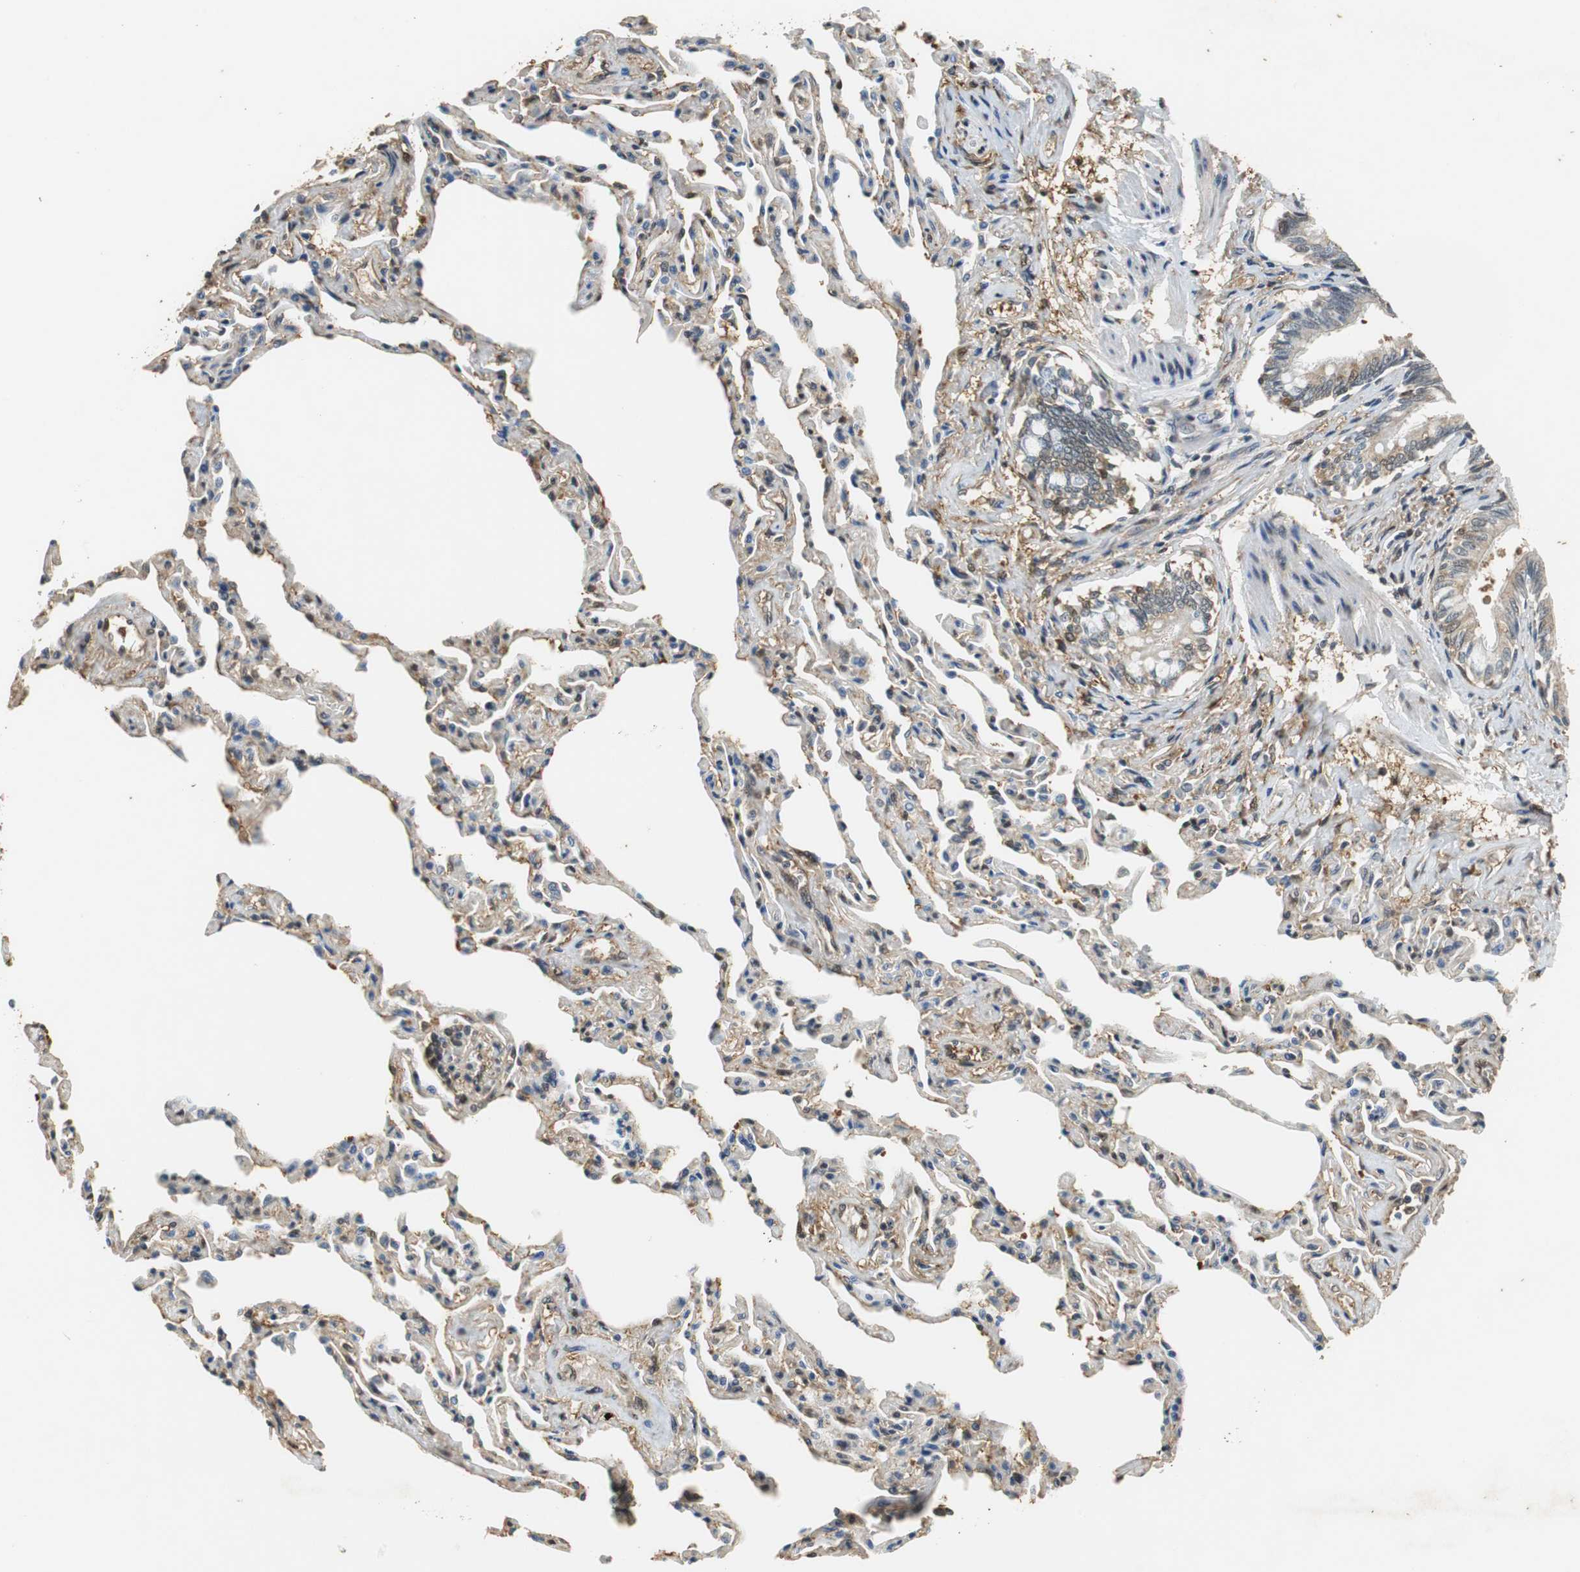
{"staining": {"intensity": "moderate", "quantity": ">75%", "location": "cytoplasmic/membranous"}, "tissue": "bronchus", "cell_type": "Respiratory epithelial cells", "image_type": "normal", "snomed": [{"axis": "morphology", "description": "Normal tissue, NOS"}, {"axis": "topography", "description": "Lung"}], "caption": "Immunohistochemical staining of benign bronchus displays medium levels of moderate cytoplasmic/membranous staining in approximately >75% of respiratory epithelial cells. The protein is stained brown, and the nuclei are stained in blue (DAB (3,3'-diaminobenzidine) IHC with brightfield microscopy, high magnification).", "gene": "UBQLN2", "patient": {"sex": "male", "age": 64}}